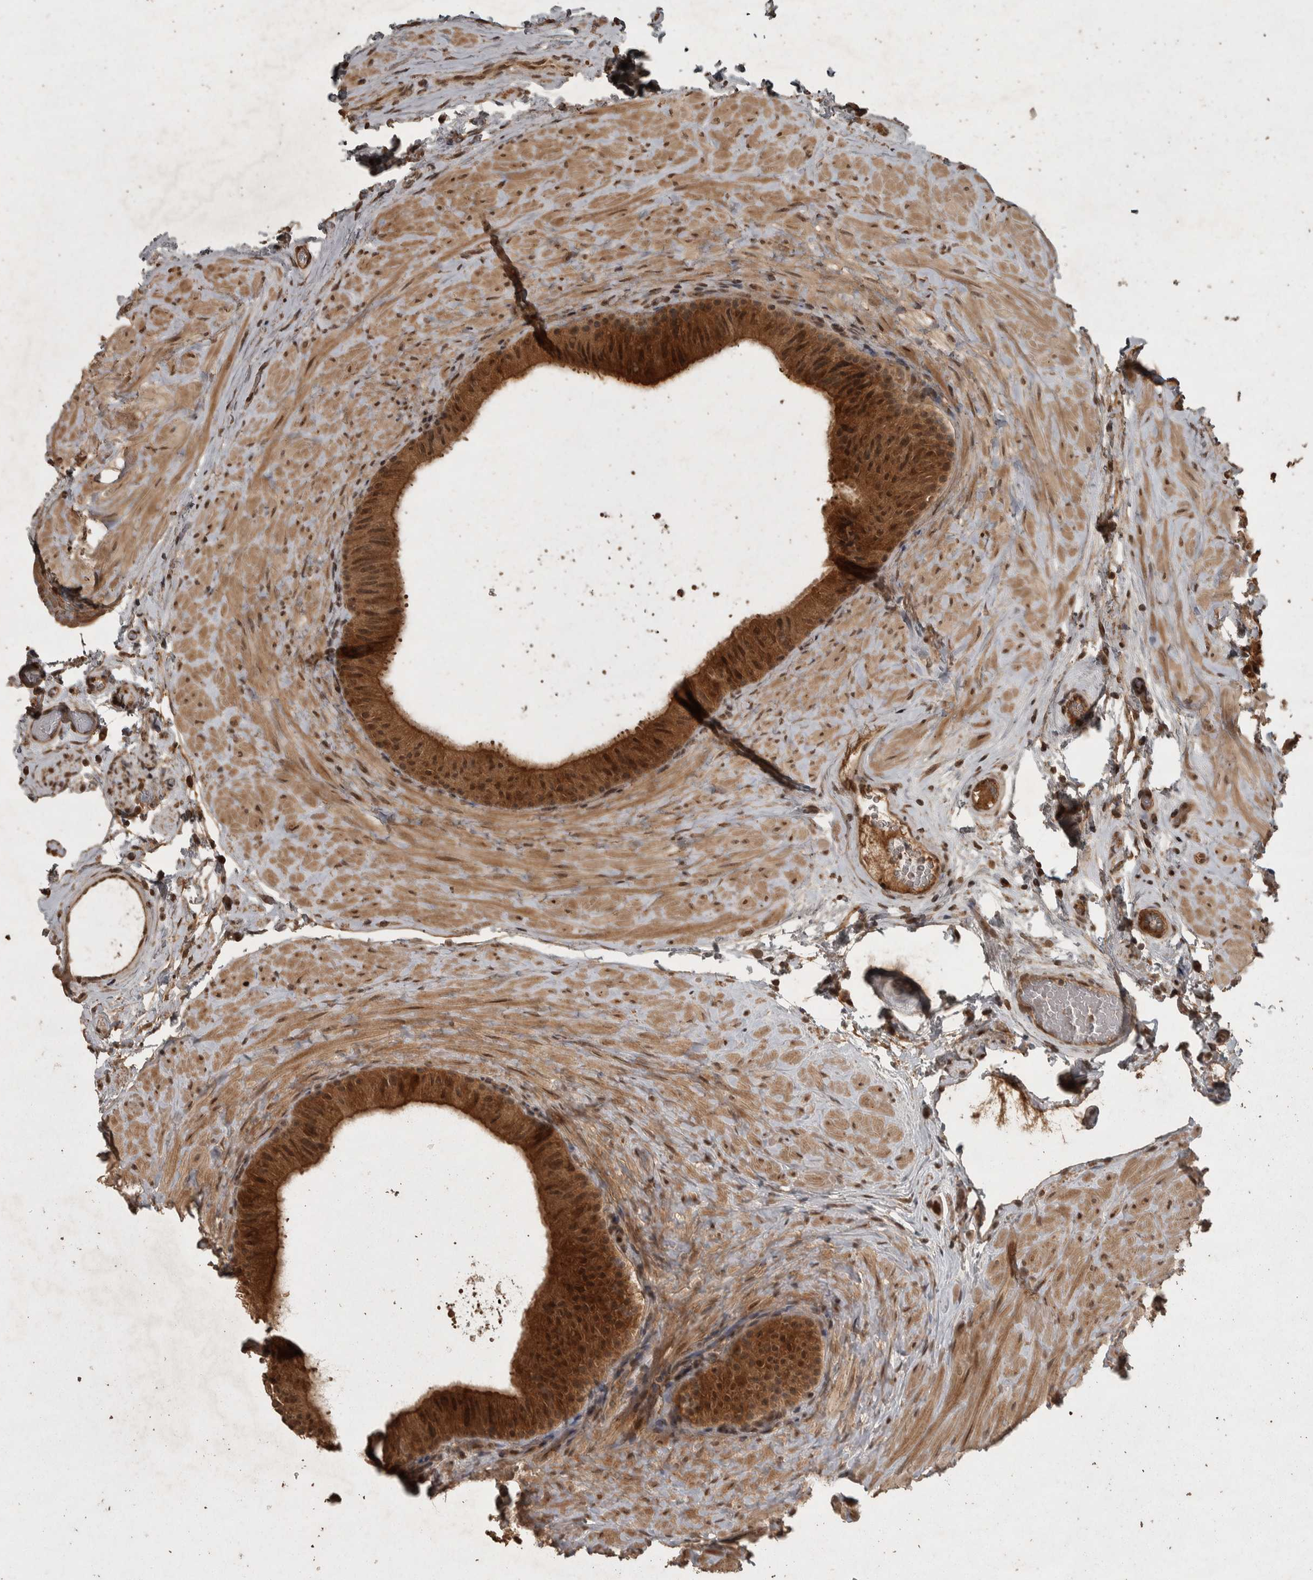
{"staining": {"intensity": "strong", "quantity": "25%-75%", "location": "cytoplasmic/membranous,nuclear"}, "tissue": "epididymis", "cell_type": "Glandular cells", "image_type": "normal", "snomed": [{"axis": "morphology", "description": "Normal tissue, NOS"}, {"axis": "topography", "description": "Epididymis"}], "caption": "Glandular cells show strong cytoplasmic/membranous,nuclear staining in about 25%-75% of cells in benign epididymis. (DAB = brown stain, brightfield microscopy at high magnification).", "gene": "ACO1", "patient": {"sex": "male", "age": 49}}